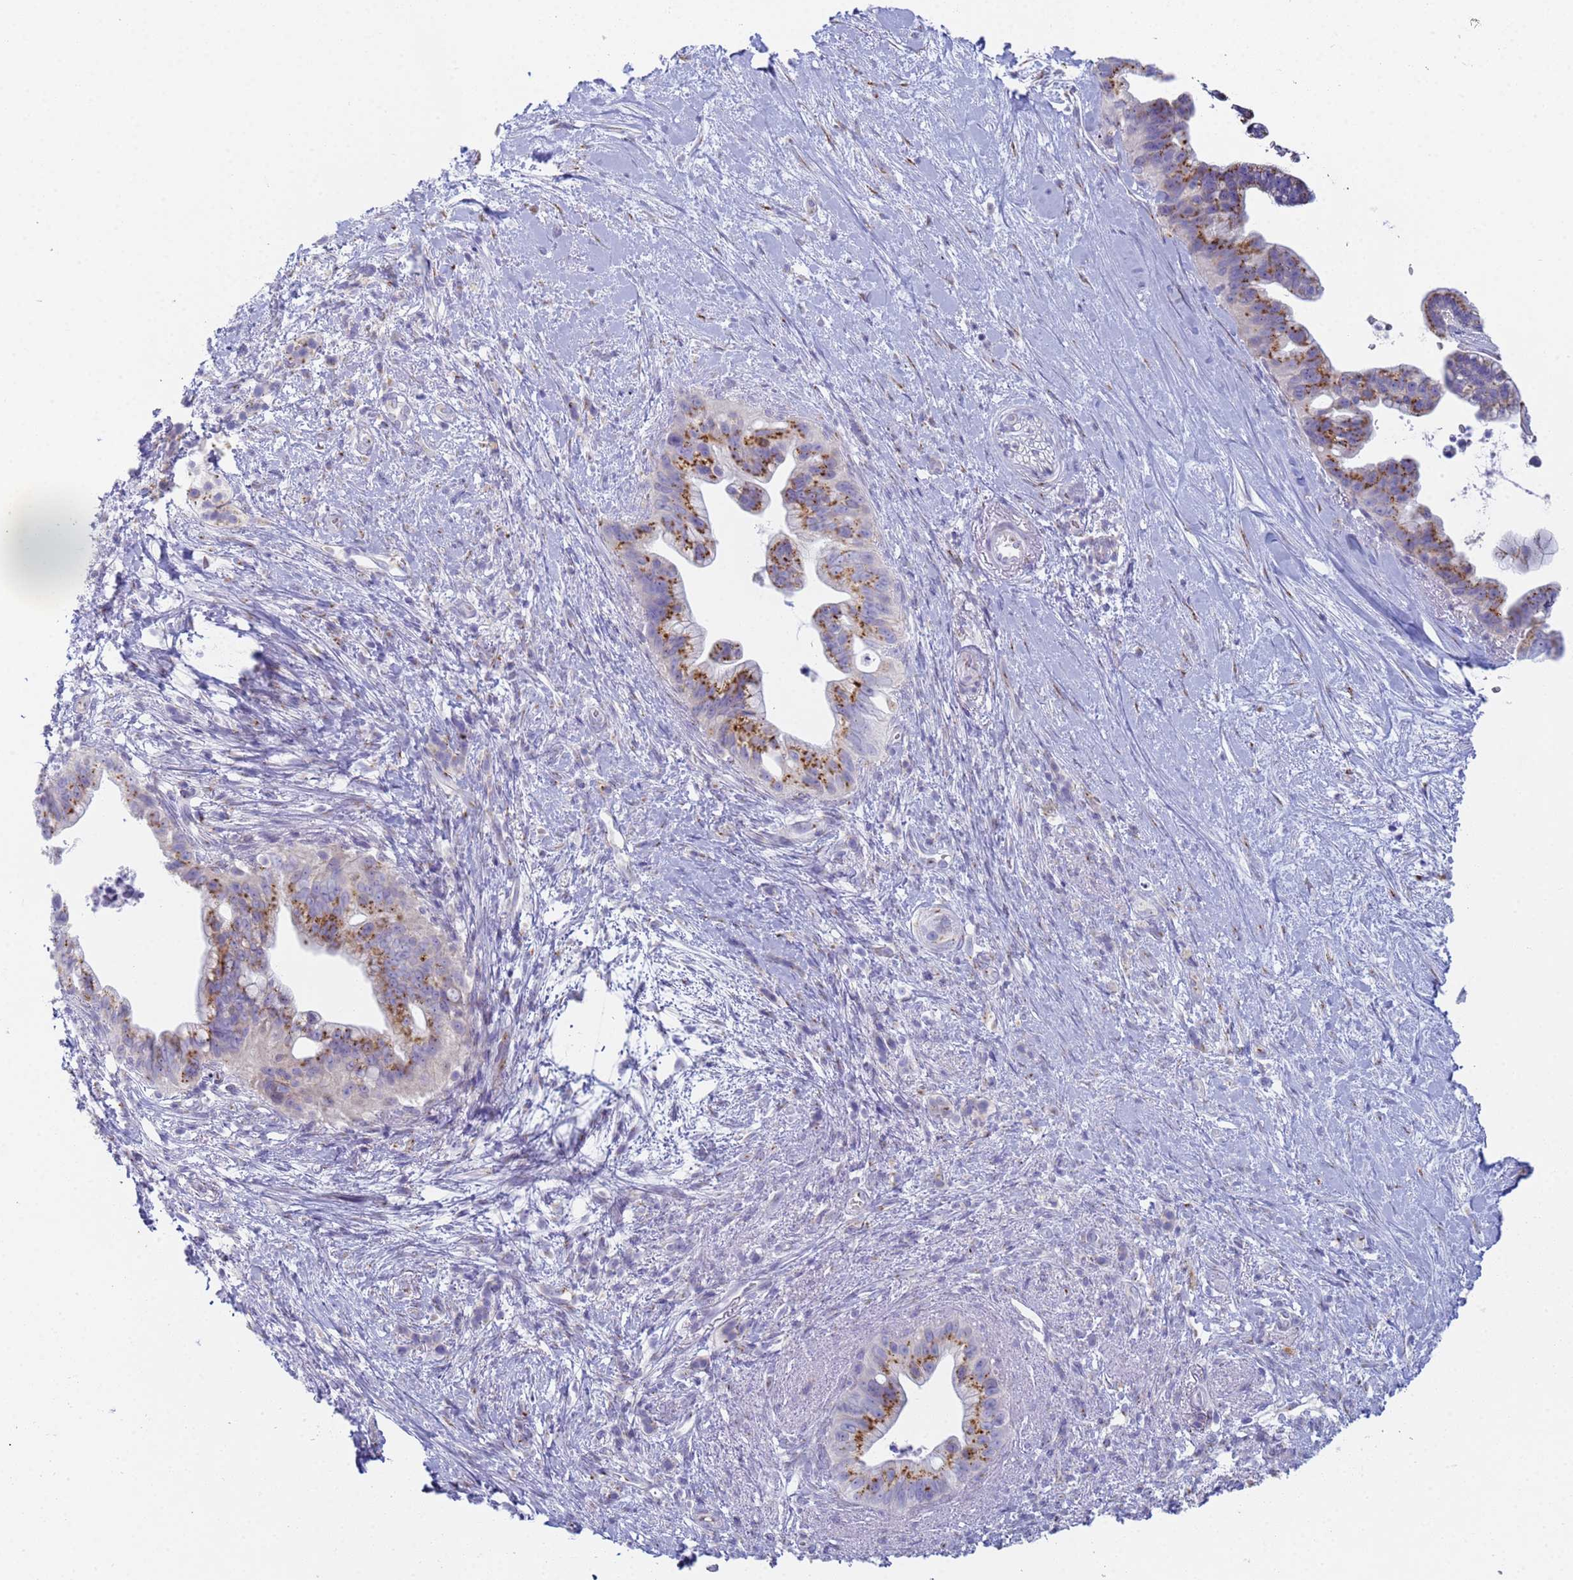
{"staining": {"intensity": "moderate", "quantity": ">75%", "location": "cytoplasmic/membranous"}, "tissue": "pancreatic cancer", "cell_type": "Tumor cells", "image_type": "cancer", "snomed": [{"axis": "morphology", "description": "Adenocarcinoma, NOS"}, {"axis": "topography", "description": "Pancreas"}], "caption": "Immunohistochemistry photomicrograph of neoplastic tissue: adenocarcinoma (pancreatic) stained using immunohistochemistry (IHC) reveals medium levels of moderate protein expression localized specifically in the cytoplasmic/membranous of tumor cells, appearing as a cytoplasmic/membranous brown color.", "gene": "CR1", "patient": {"sex": "female", "age": 83}}